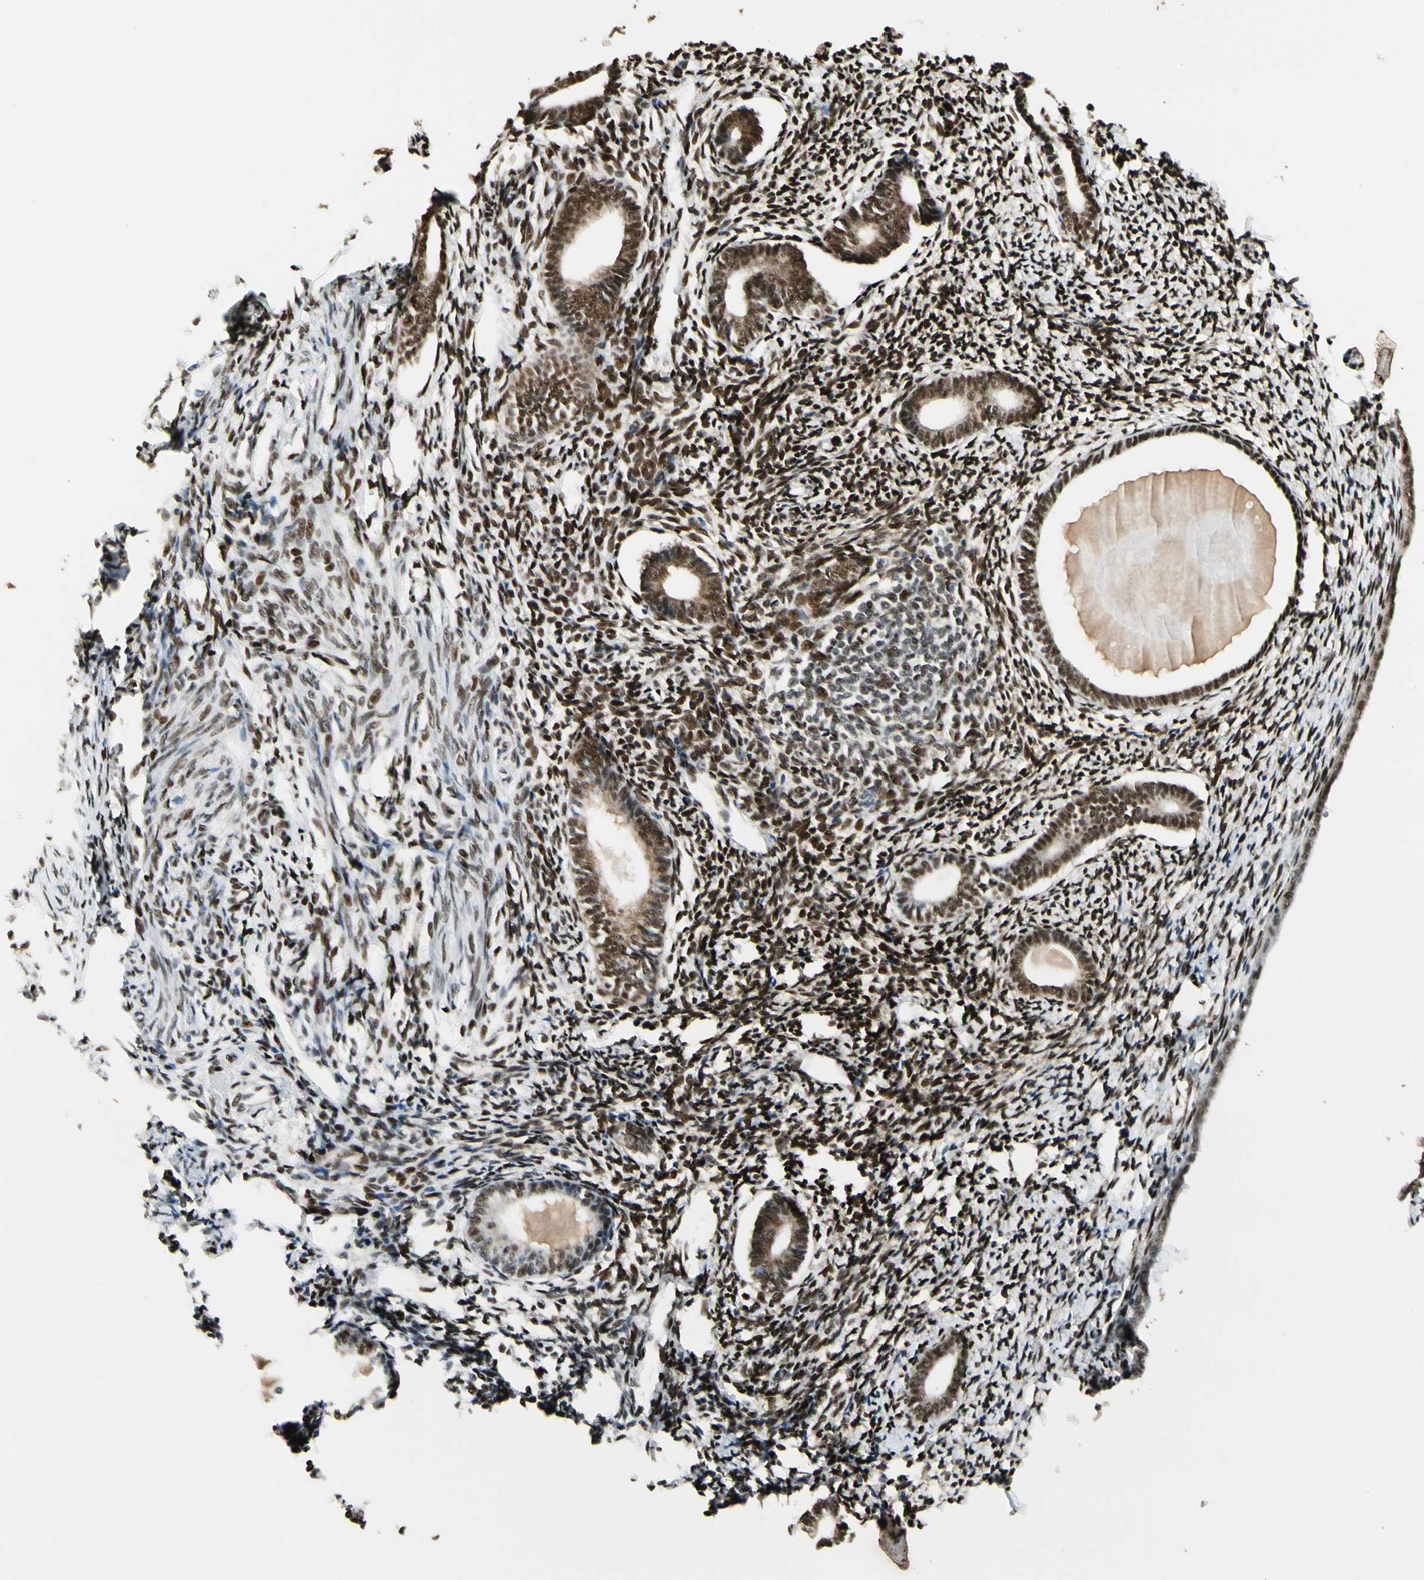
{"staining": {"intensity": "strong", "quantity": ">75%", "location": "nuclear"}, "tissue": "endometrium", "cell_type": "Cells in endometrial stroma", "image_type": "normal", "snomed": [{"axis": "morphology", "description": "Normal tissue, NOS"}, {"axis": "topography", "description": "Endometrium"}], "caption": "Immunohistochemical staining of benign endometrium demonstrates strong nuclear protein staining in approximately >75% of cells in endometrial stroma. The staining is performed using DAB (3,3'-diaminobenzidine) brown chromogen to label protein expression. The nuclei are counter-stained blue using hematoxylin.", "gene": "FUS", "patient": {"sex": "female", "age": 71}}